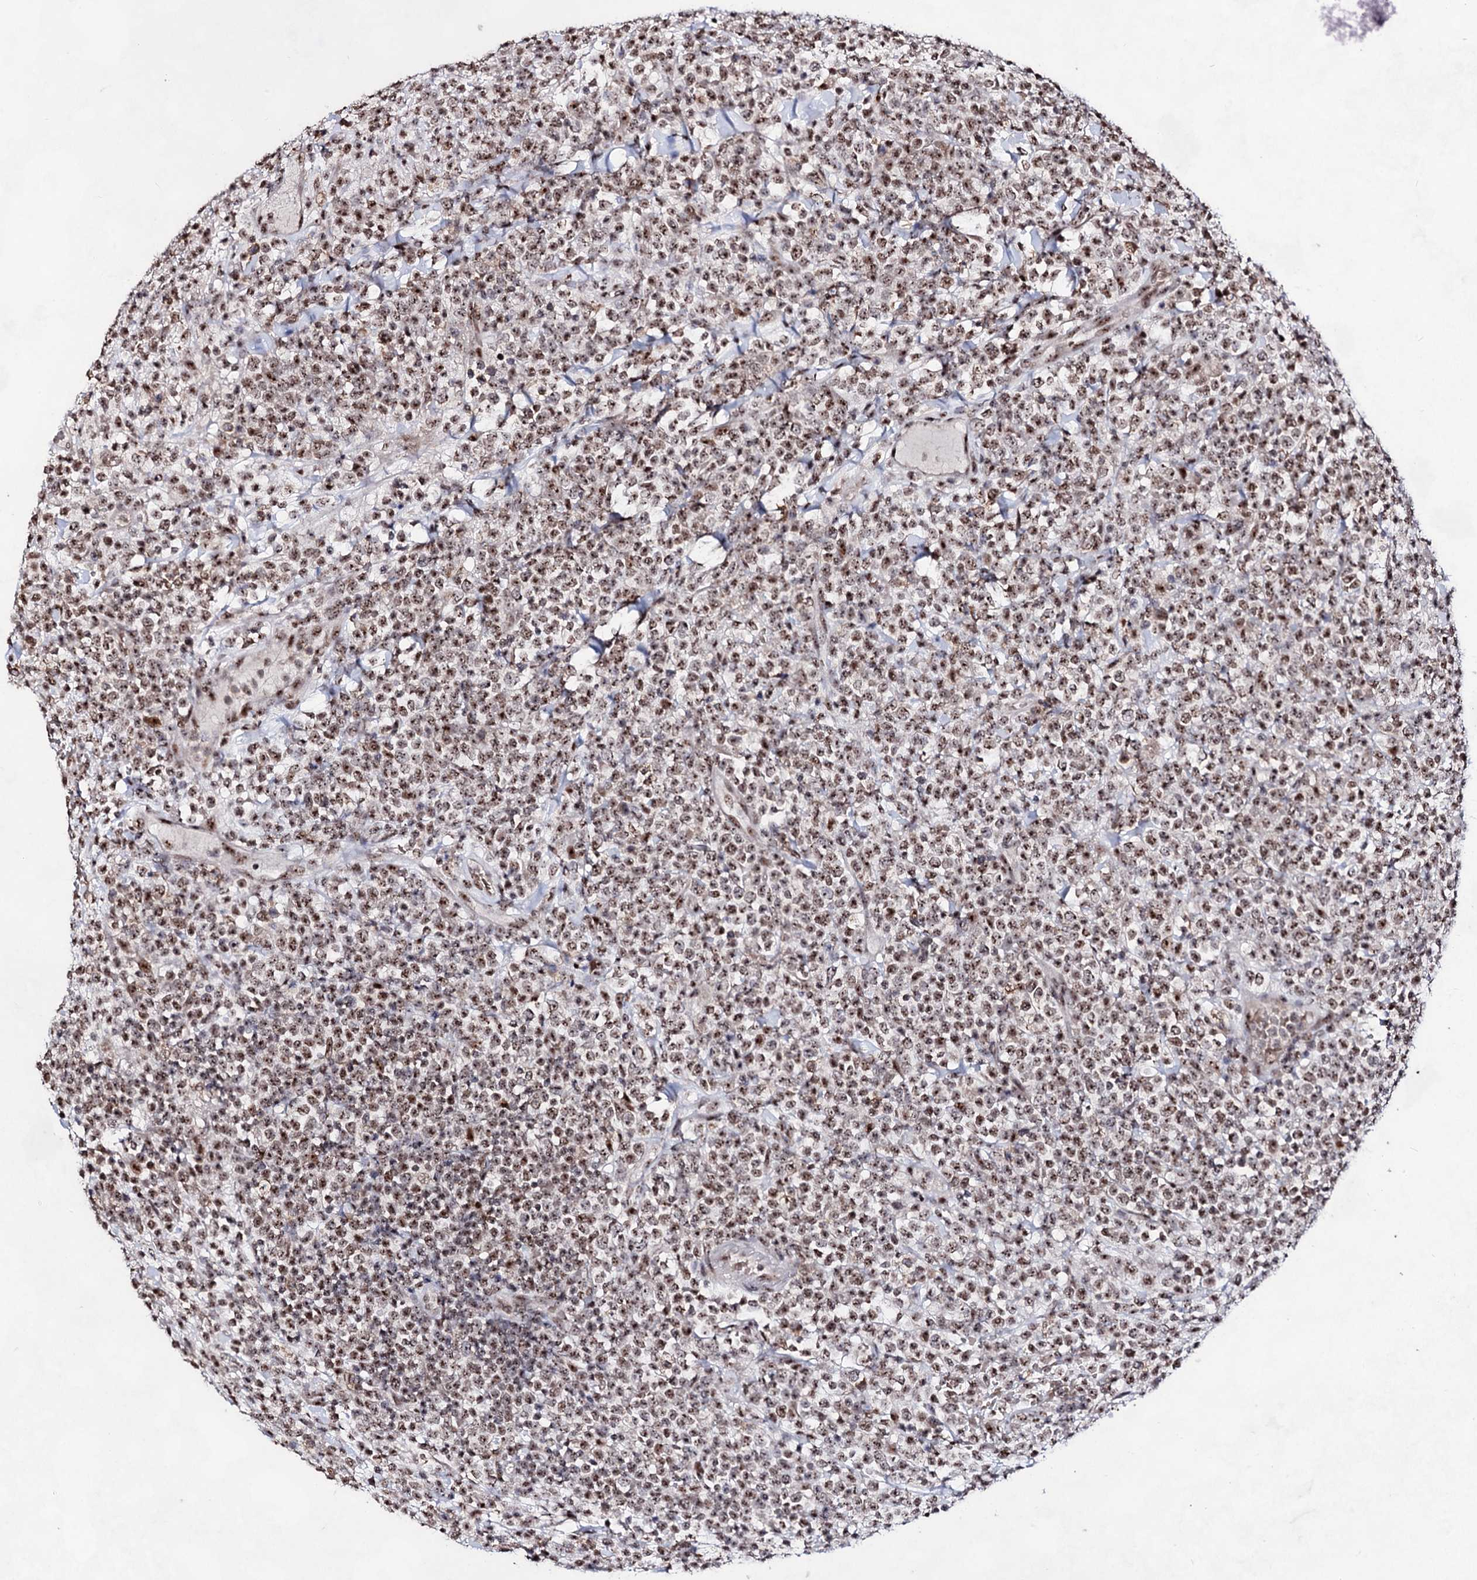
{"staining": {"intensity": "moderate", "quantity": ">75%", "location": "nuclear"}, "tissue": "lymphoma", "cell_type": "Tumor cells", "image_type": "cancer", "snomed": [{"axis": "morphology", "description": "Malignant lymphoma, non-Hodgkin's type, High grade"}, {"axis": "topography", "description": "Colon"}], "caption": "IHC micrograph of neoplastic tissue: human malignant lymphoma, non-Hodgkin's type (high-grade) stained using immunohistochemistry (IHC) shows medium levels of moderate protein expression localized specifically in the nuclear of tumor cells, appearing as a nuclear brown color.", "gene": "EXOSC10", "patient": {"sex": "female", "age": 53}}